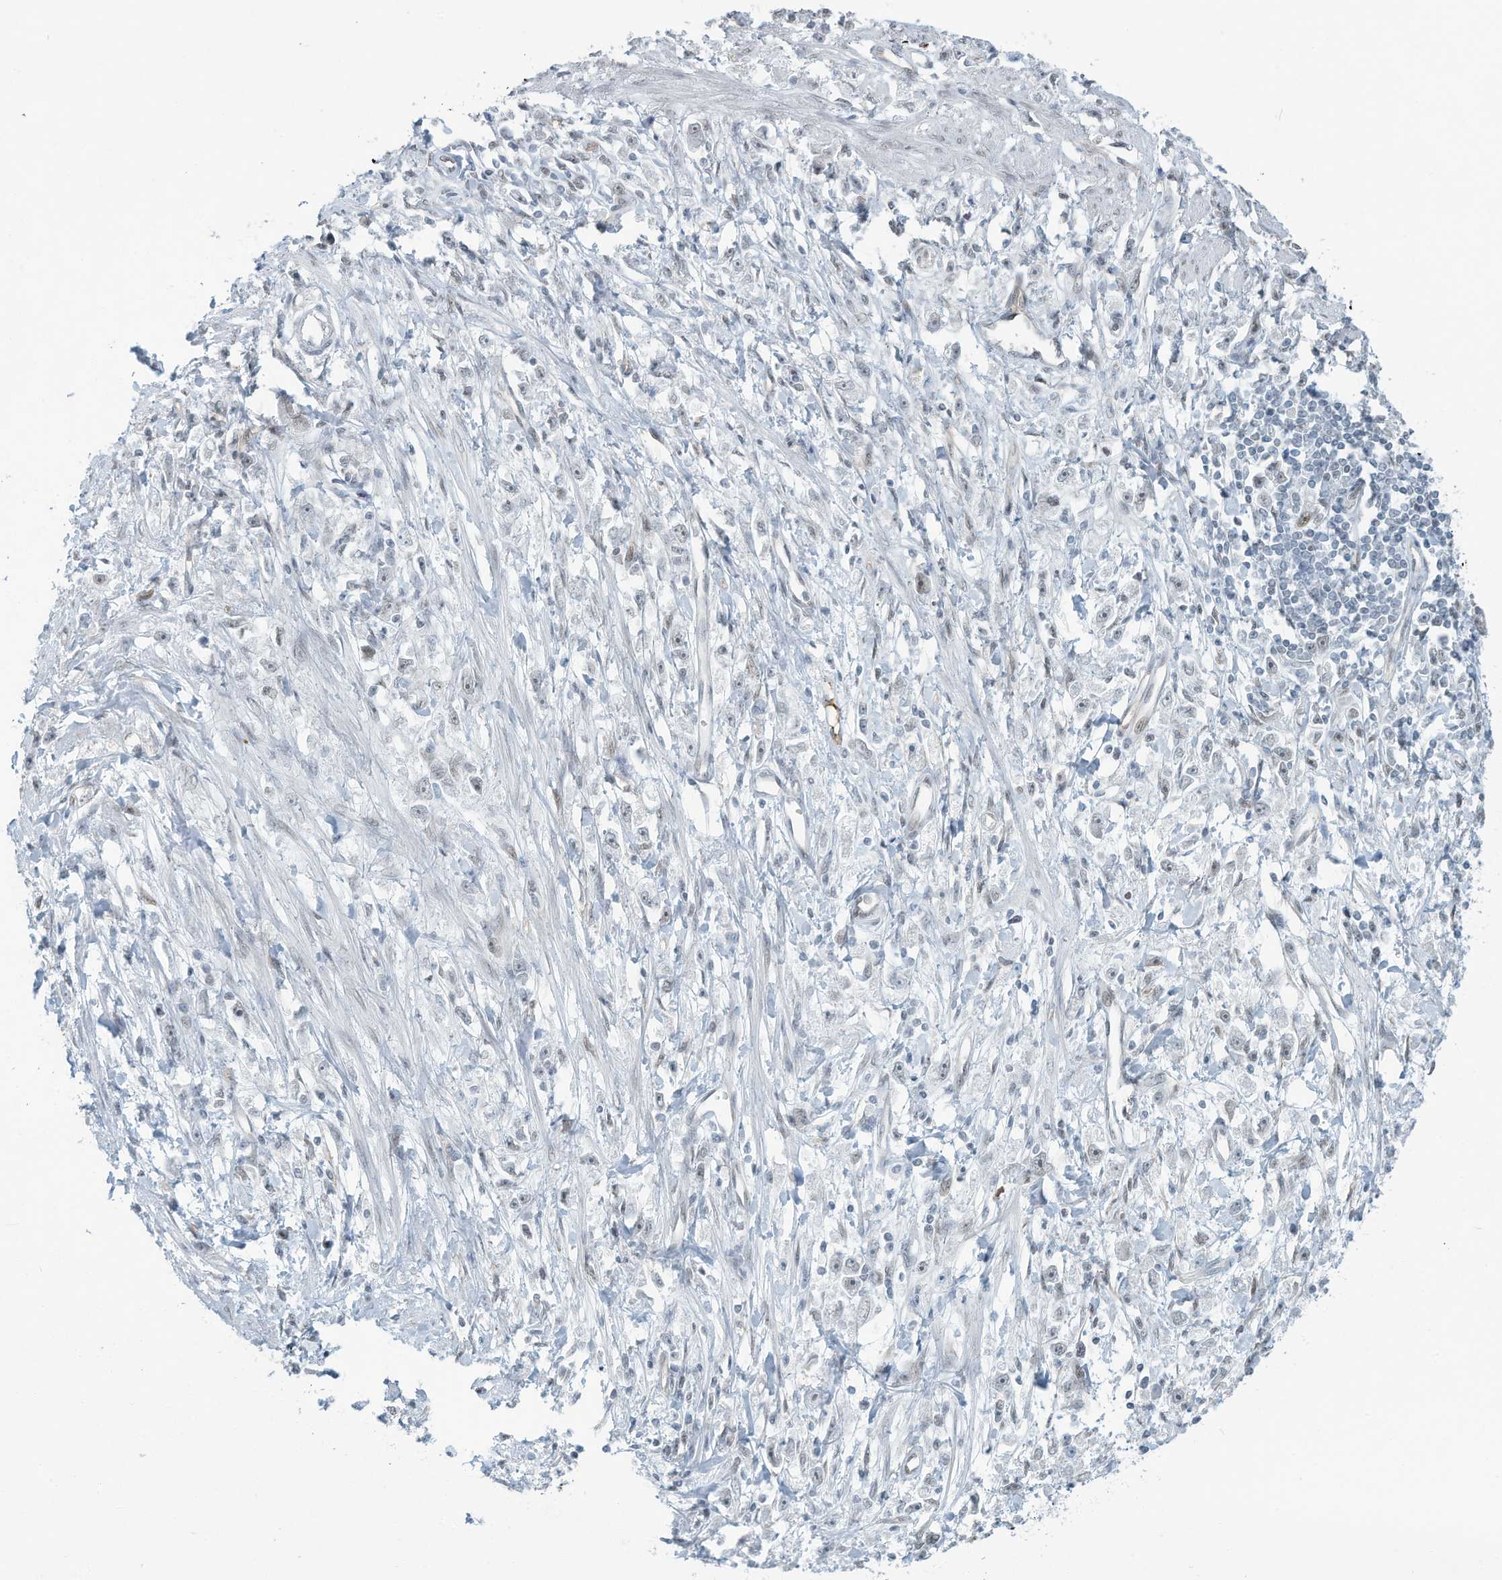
{"staining": {"intensity": "negative", "quantity": "none", "location": "none"}, "tissue": "stomach cancer", "cell_type": "Tumor cells", "image_type": "cancer", "snomed": [{"axis": "morphology", "description": "Adenocarcinoma, NOS"}, {"axis": "topography", "description": "Stomach"}], "caption": "Tumor cells show no significant protein positivity in stomach cancer (adenocarcinoma).", "gene": "SARNP", "patient": {"sex": "female", "age": 59}}